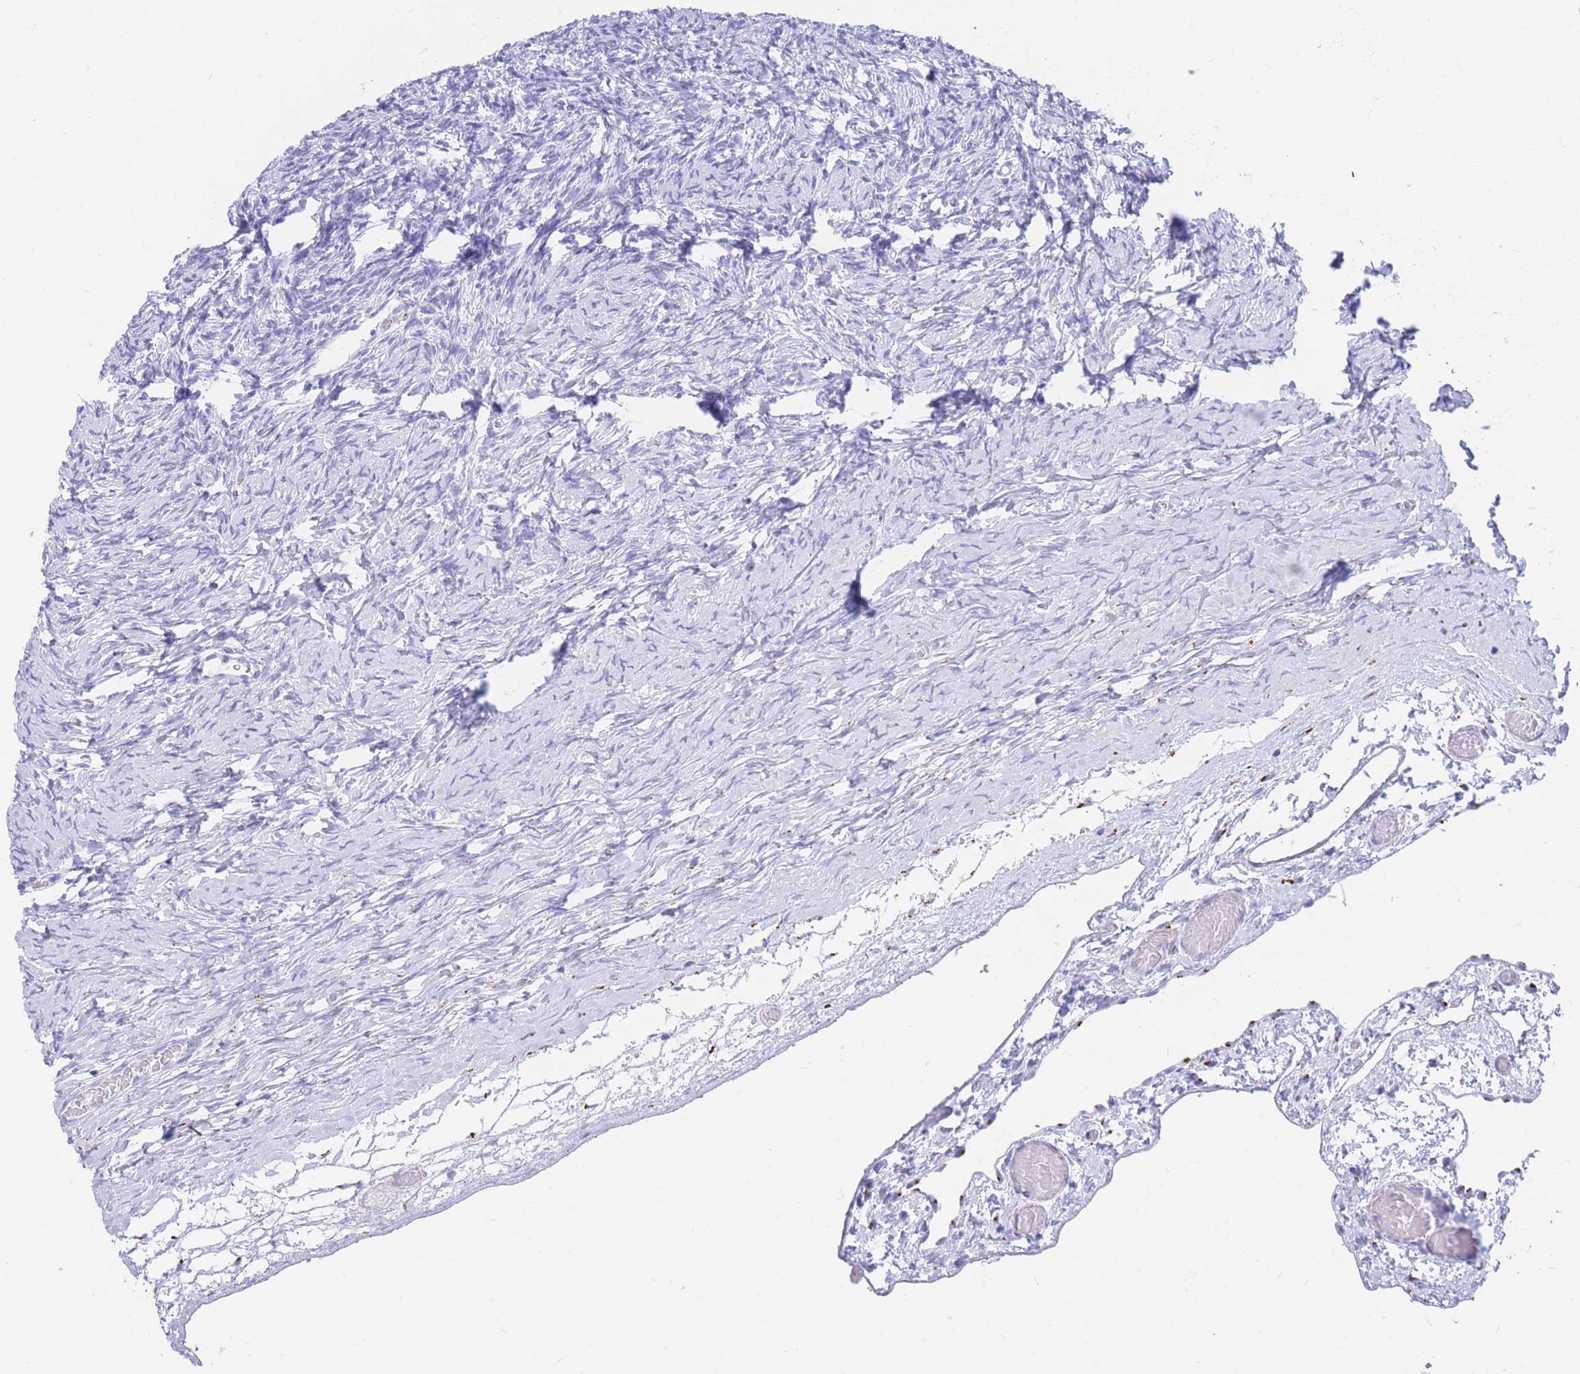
{"staining": {"intensity": "negative", "quantity": "none", "location": "none"}, "tissue": "ovary", "cell_type": "Ovarian stroma cells", "image_type": "normal", "snomed": [{"axis": "morphology", "description": "Normal tissue, NOS"}, {"axis": "topography", "description": "Ovary"}], "caption": "Human ovary stained for a protein using IHC reveals no expression in ovarian stroma cells.", "gene": "FAM3C", "patient": {"sex": "female", "age": 39}}